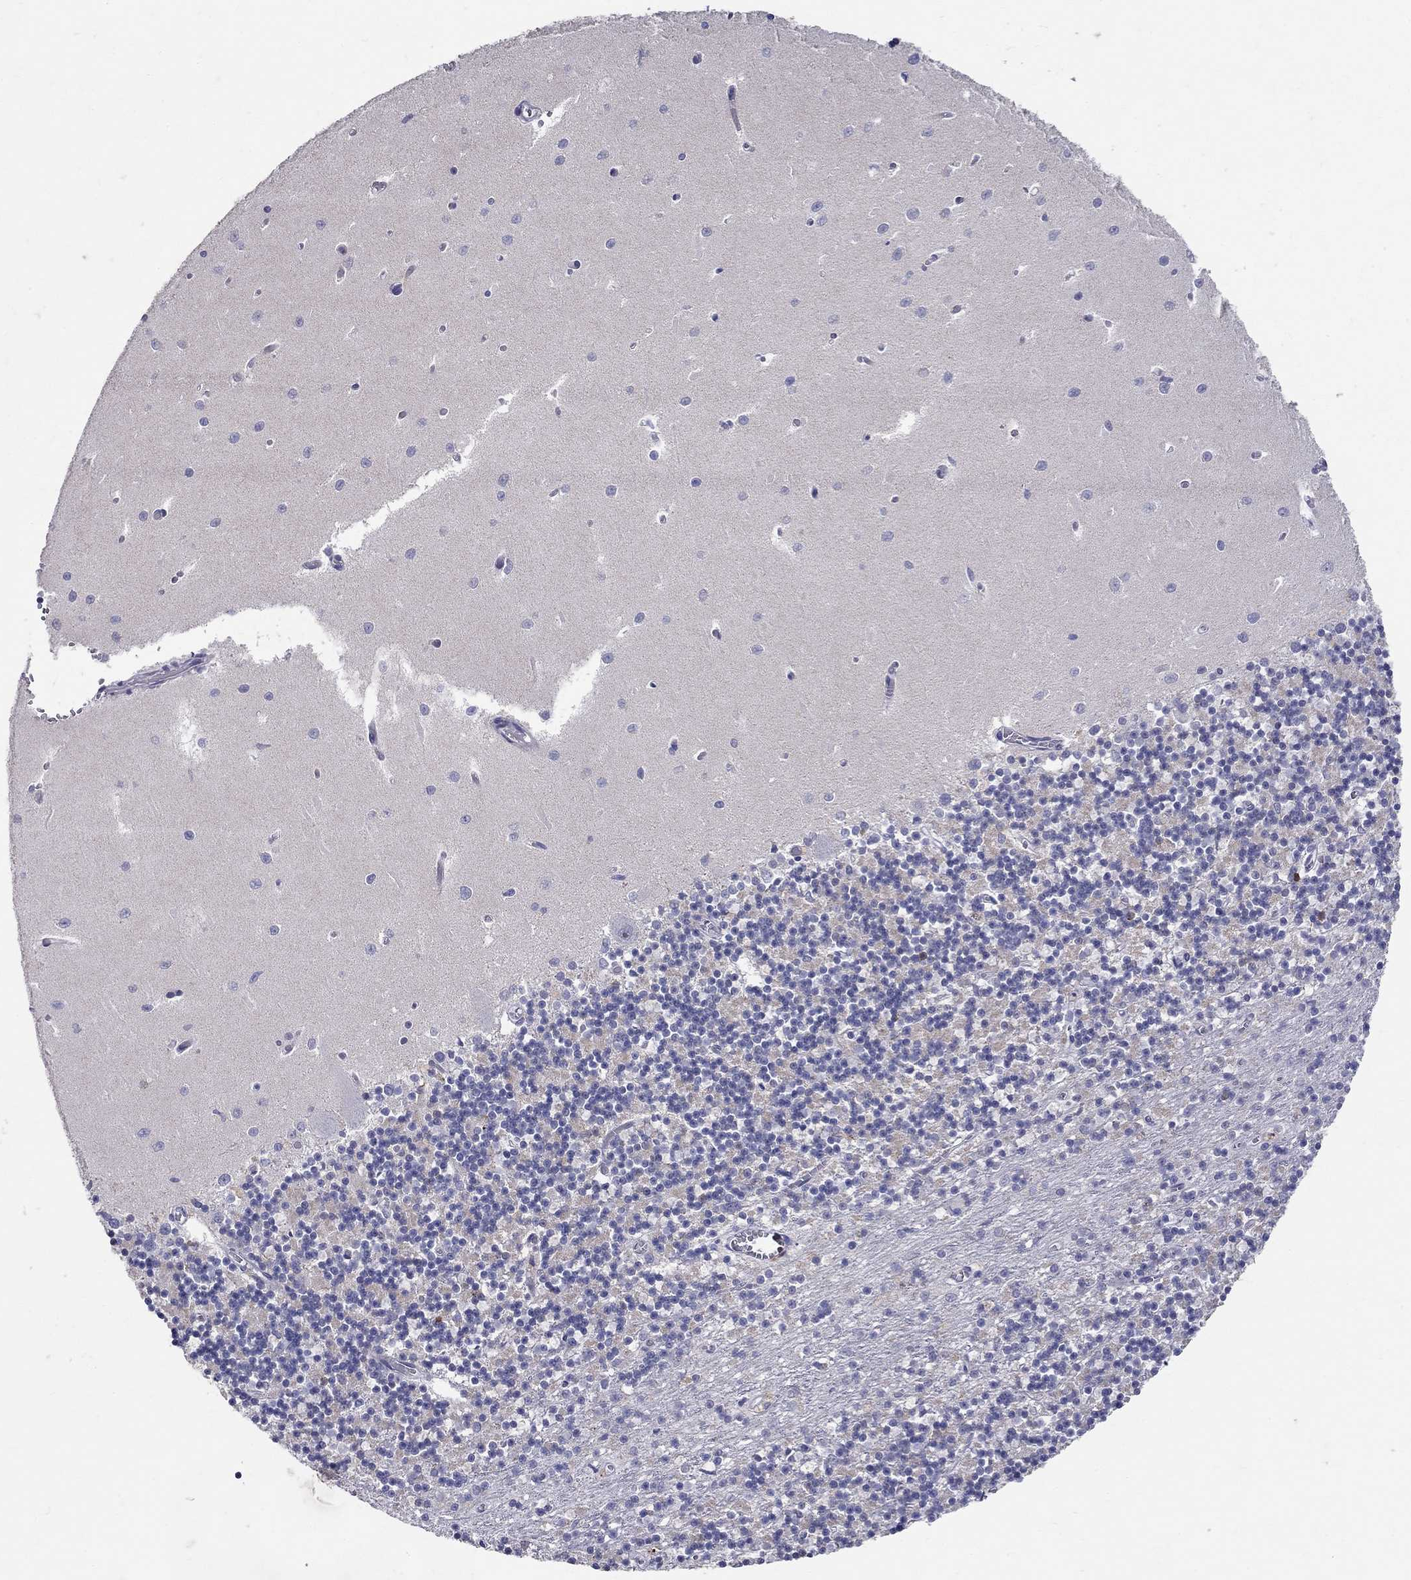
{"staining": {"intensity": "weak", "quantity": "25%-75%", "location": "cytoplasmic/membranous"}, "tissue": "cerebellum", "cell_type": "Cells in granular layer", "image_type": "normal", "snomed": [{"axis": "morphology", "description": "Normal tissue, NOS"}, {"axis": "topography", "description": "Cerebellum"}], "caption": "Cells in granular layer show low levels of weak cytoplasmic/membranous staining in approximately 25%-75% of cells in unremarkable human cerebellum.", "gene": "HMX2", "patient": {"sex": "female", "age": 64}}